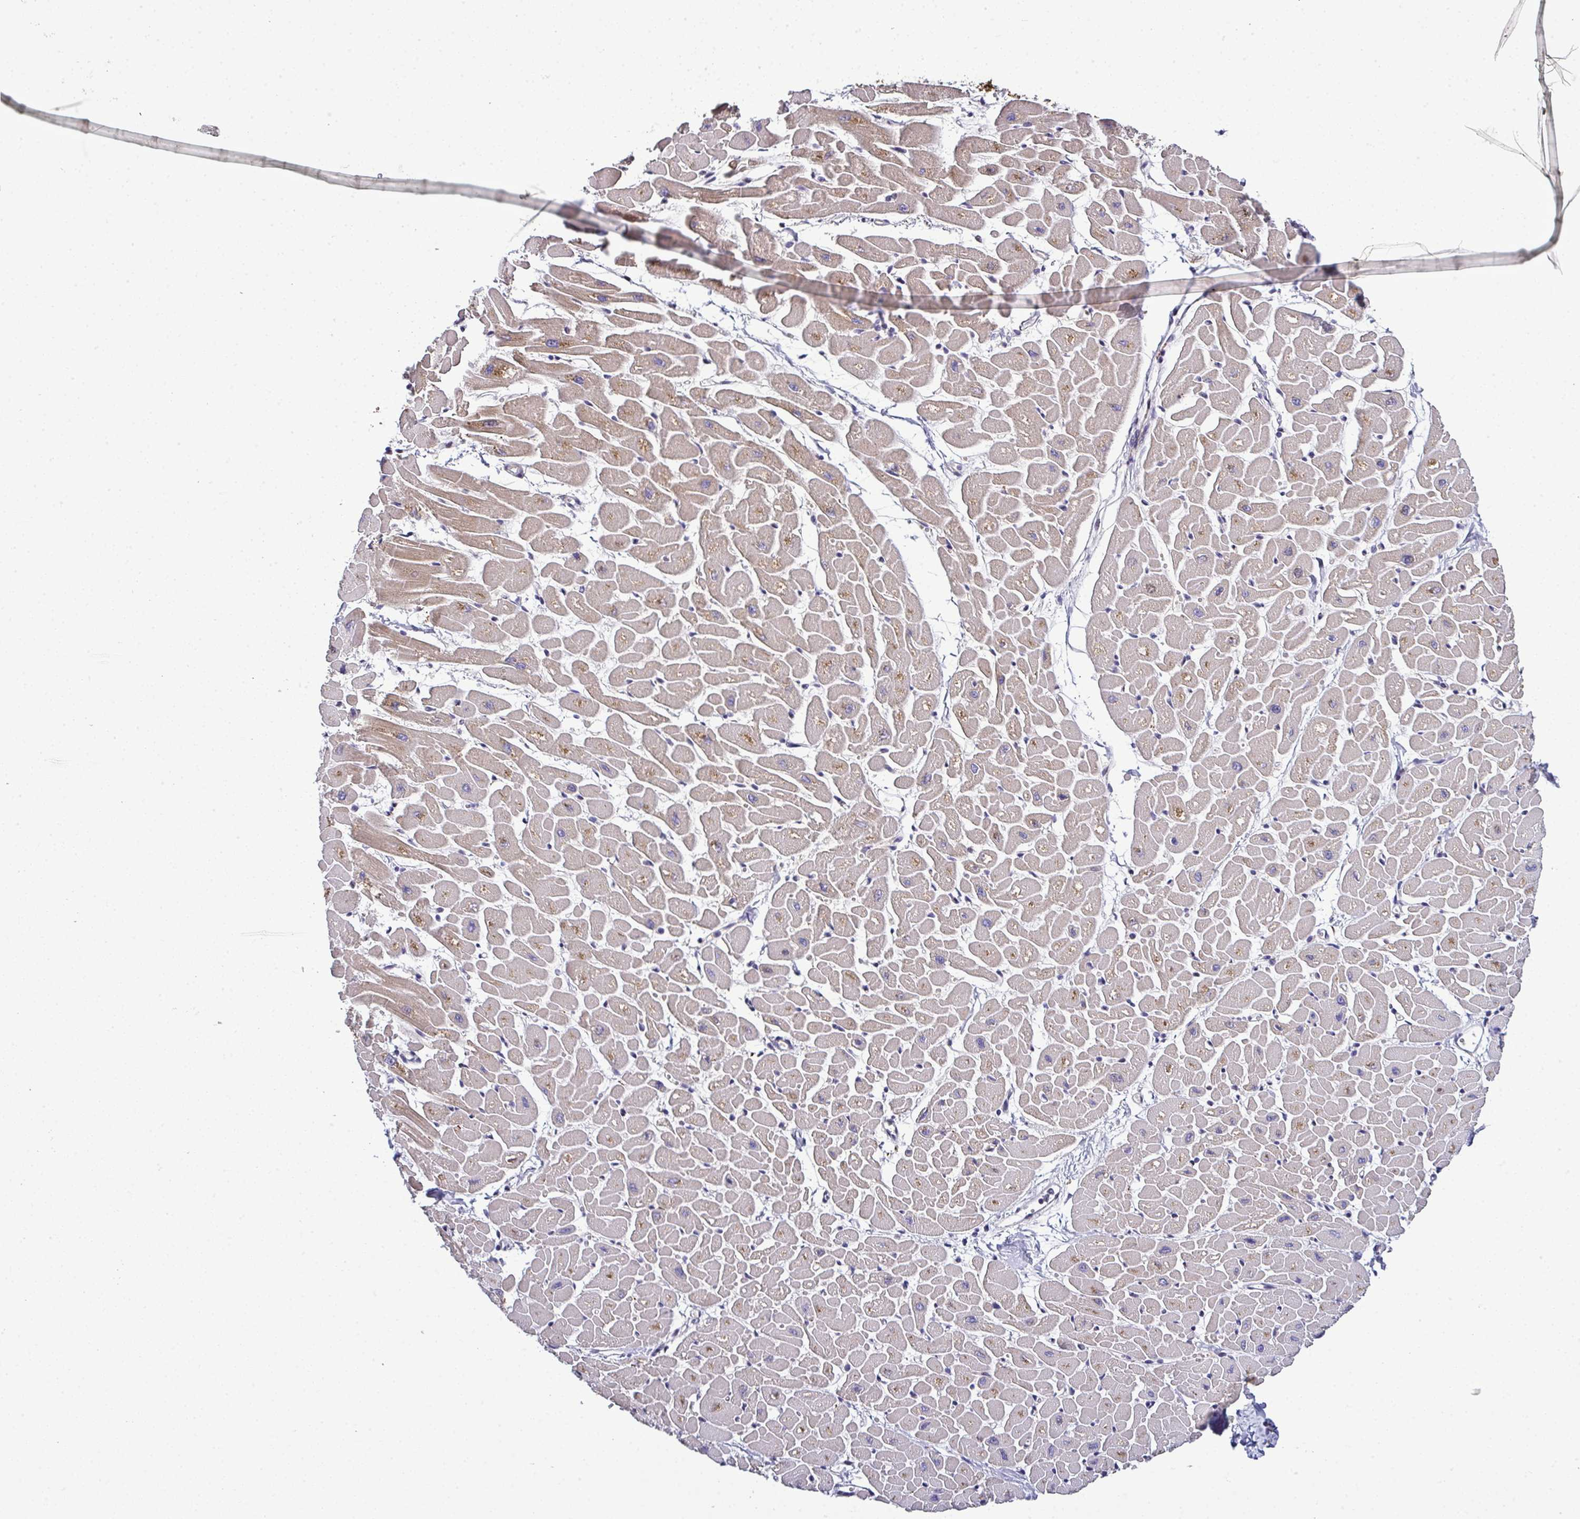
{"staining": {"intensity": "moderate", "quantity": "25%-75%", "location": "cytoplasmic/membranous"}, "tissue": "heart muscle", "cell_type": "Cardiomyocytes", "image_type": "normal", "snomed": [{"axis": "morphology", "description": "Normal tissue, NOS"}, {"axis": "topography", "description": "Heart"}], "caption": "Protein expression analysis of unremarkable heart muscle reveals moderate cytoplasmic/membranous positivity in about 25%-75% of cardiomyocytes.", "gene": "ODF1", "patient": {"sex": "male", "age": 57}}